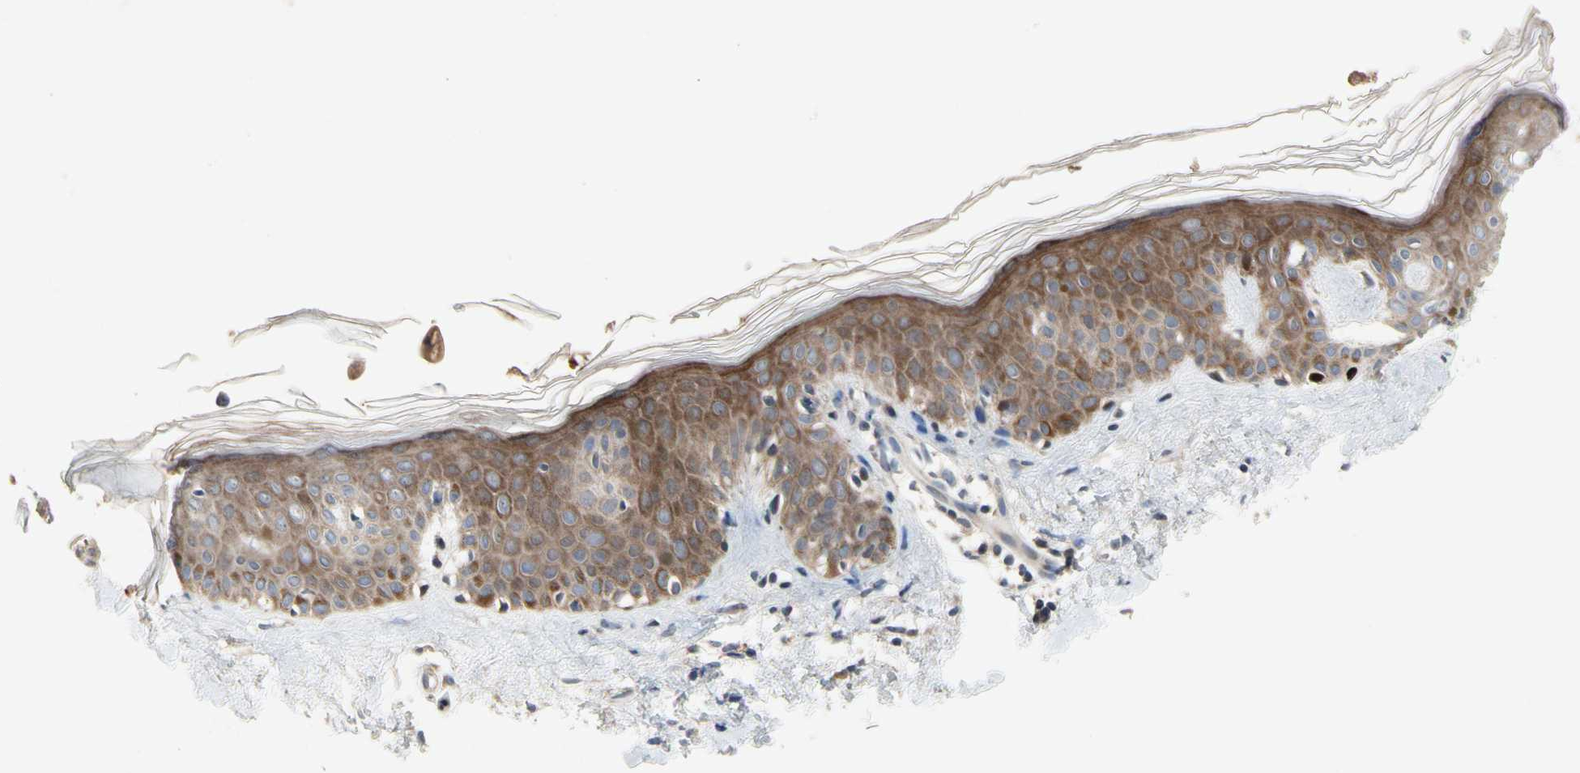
{"staining": {"intensity": "negative", "quantity": "none", "location": "none"}, "tissue": "skin", "cell_type": "Fibroblasts", "image_type": "normal", "snomed": [{"axis": "morphology", "description": "Normal tissue, NOS"}, {"axis": "topography", "description": "Skin"}], "caption": "DAB immunohistochemical staining of unremarkable human skin displays no significant positivity in fibroblasts.", "gene": "HMGCR", "patient": {"sex": "male", "age": 67}}